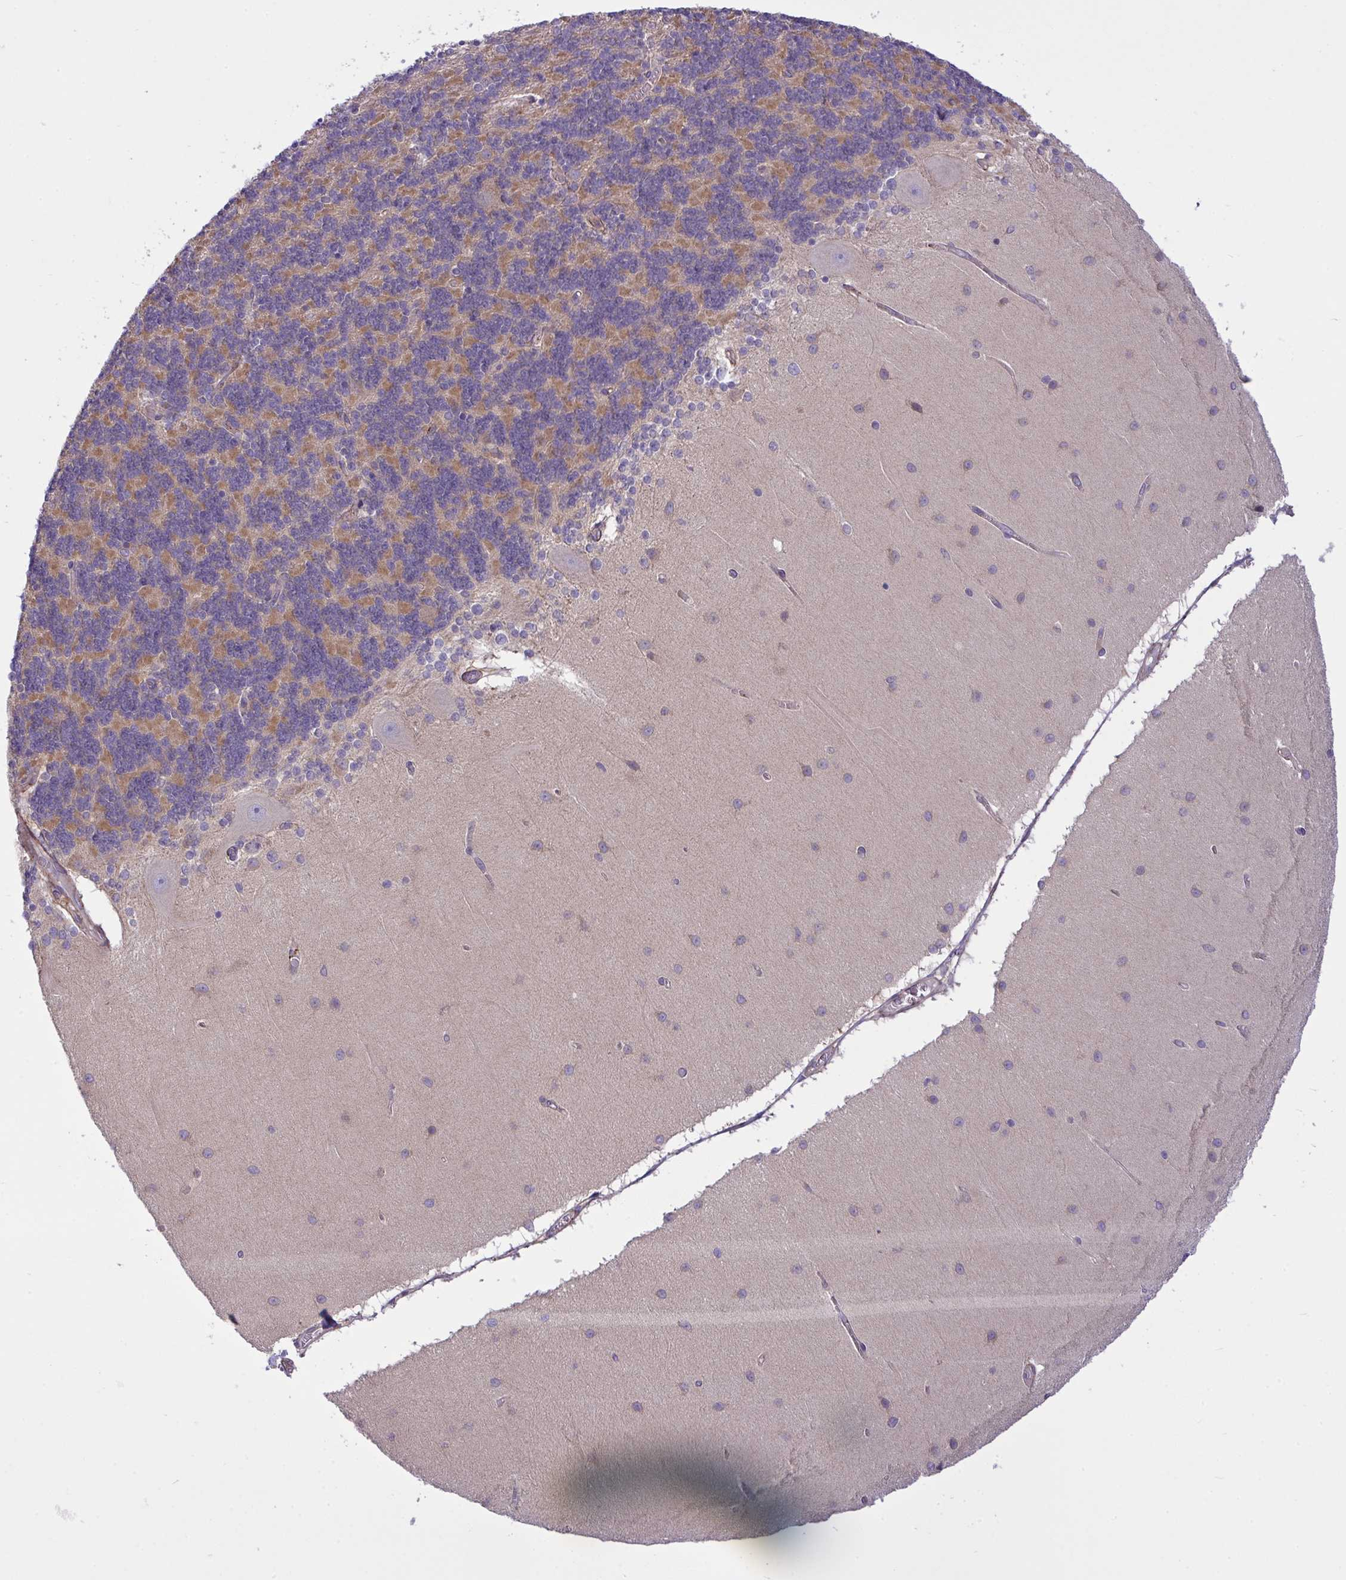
{"staining": {"intensity": "moderate", "quantity": "<25%", "location": "cytoplasmic/membranous"}, "tissue": "cerebellum", "cell_type": "Cells in granular layer", "image_type": "normal", "snomed": [{"axis": "morphology", "description": "Normal tissue, NOS"}, {"axis": "topography", "description": "Cerebellum"}], "caption": "An immunohistochemistry photomicrograph of normal tissue is shown. Protein staining in brown shows moderate cytoplasmic/membranous positivity in cerebellum within cells in granular layer.", "gene": "GRB14", "patient": {"sex": "female", "age": 54}}